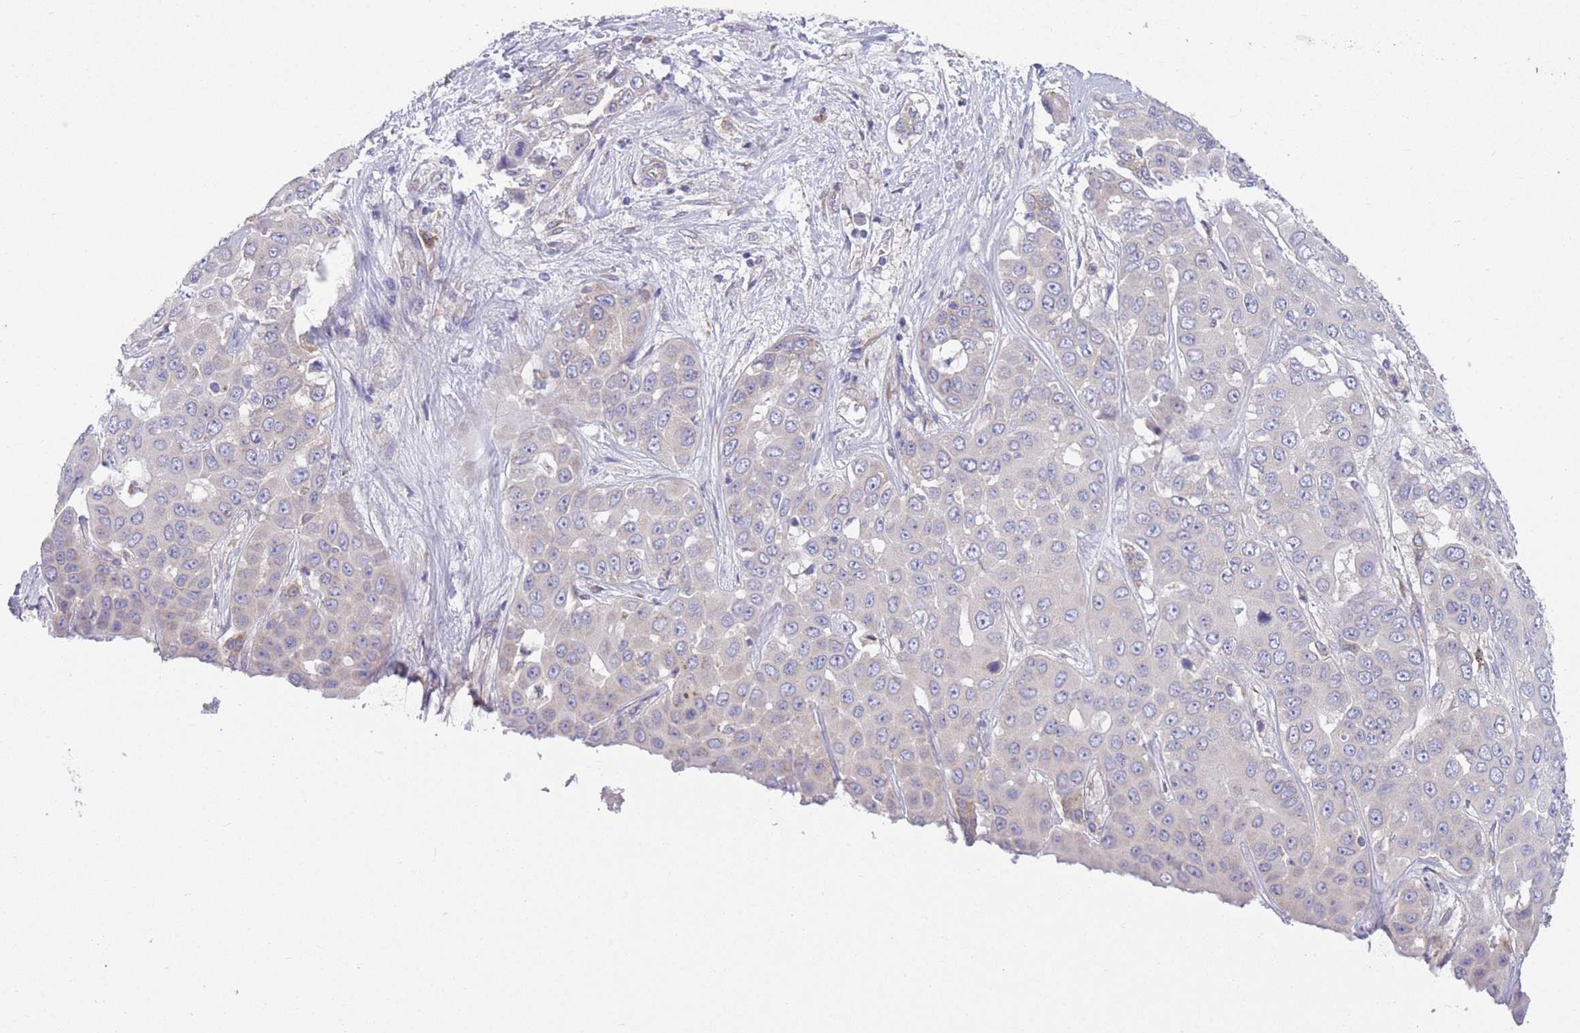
{"staining": {"intensity": "negative", "quantity": "none", "location": "none"}, "tissue": "liver cancer", "cell_type": "Tumor cells", "image_type": "cancer", "snomed": [{"axis": "morphology", "description": "Cholangiocarcinoma"}, {"axis": "topography", "description": "Liver"}], "caption": "Immunohistochemistry (IHC) of cholangiocarcinoma (liver) exhibits no expression in tumor cells.", "gene": "COPG2", "patient": {"sex": "female", "age": 52}}